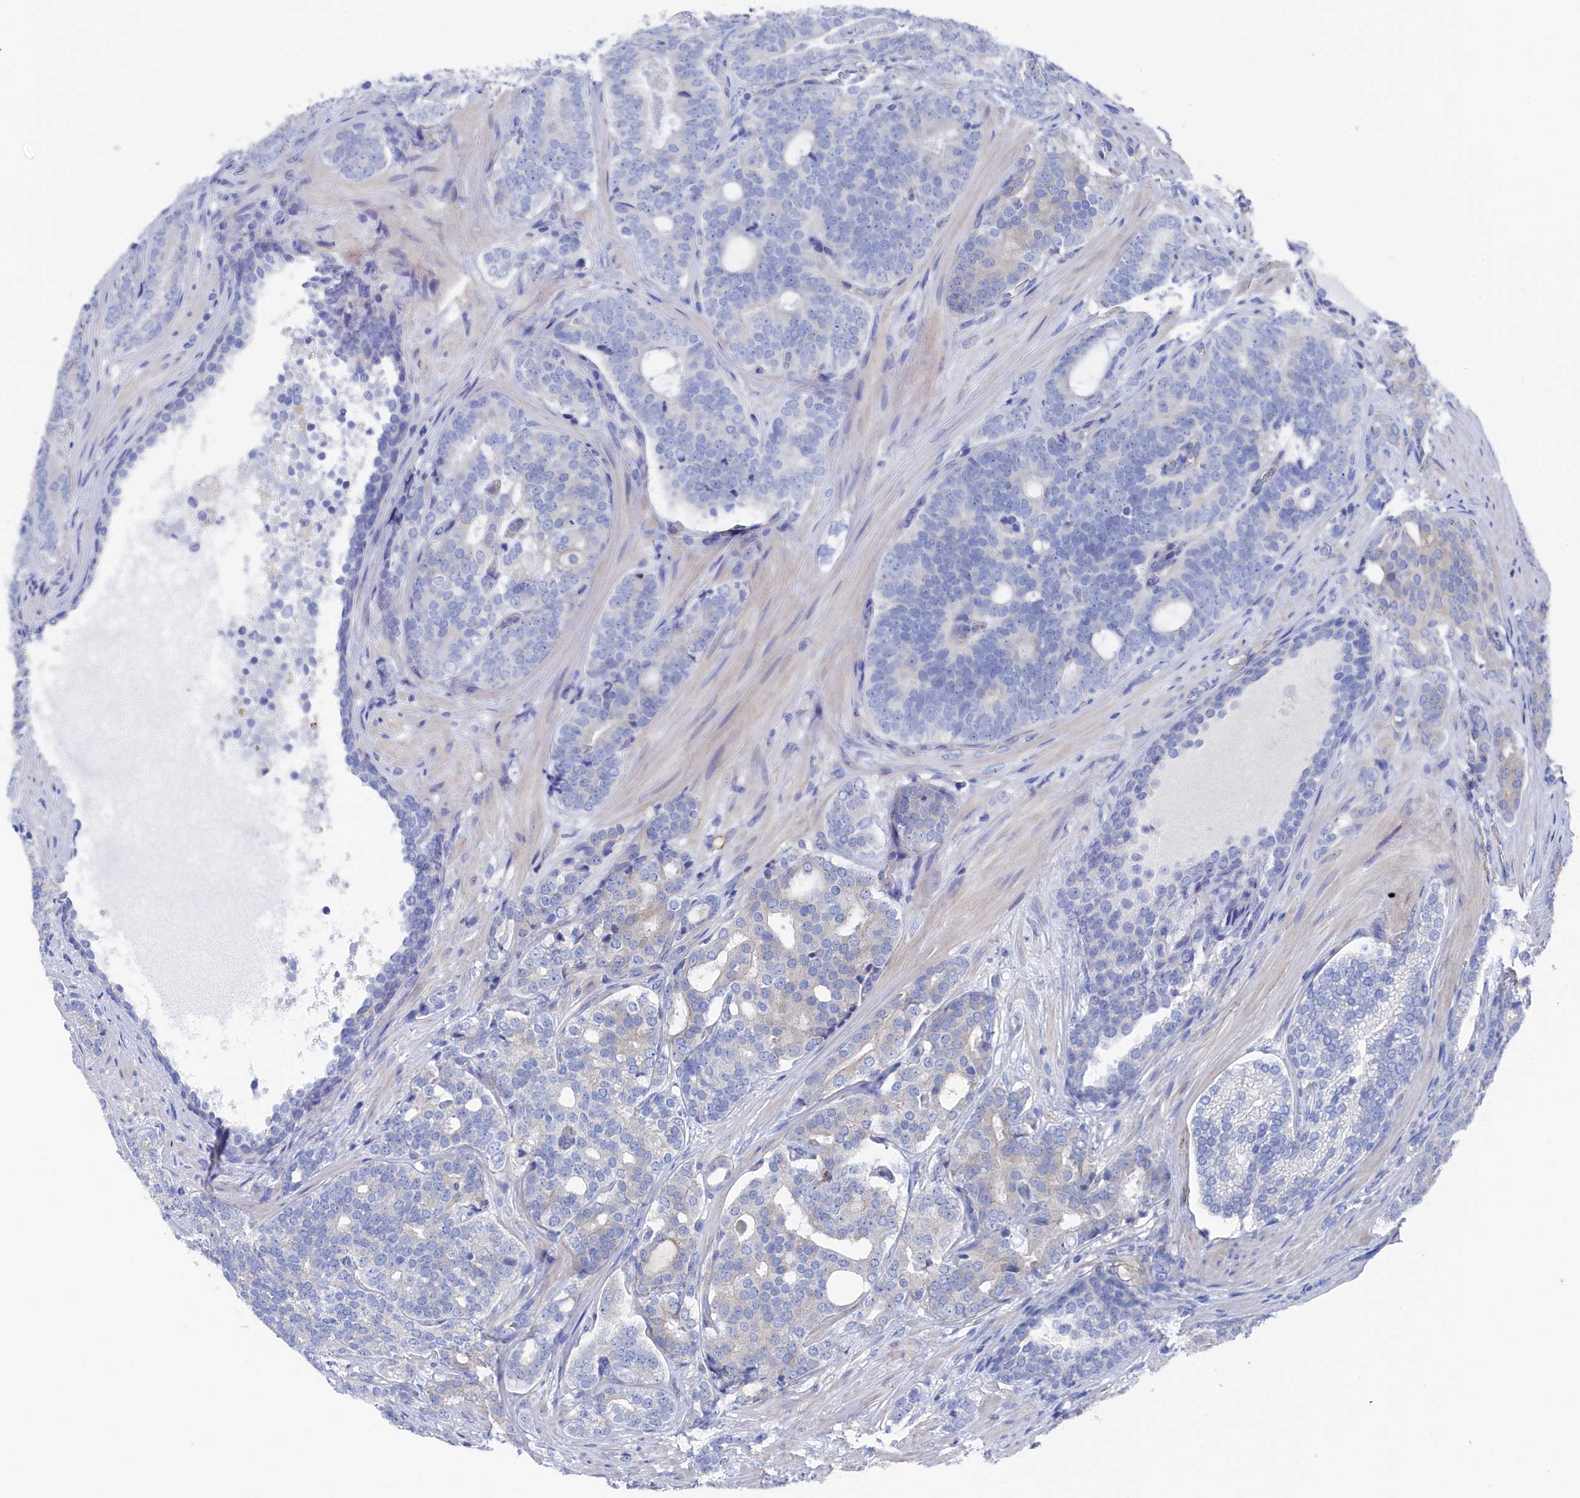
{"staining": {"intensity": "negative", "quantity": "none", "location": "none"}, "tissue": "prostate cancer", "cell_type": "Tumor cells", "image_type": "cancer", "snomed": [{"axis": "morphology", "description": "Adenocarcinoma, High grade"}, {"axis": "topography", "description": "Prostate"}], "caption": "Prostate high-grade adenocarcinoma was stained to show a protein in brown. There is no significant positivity in tumor cells. (DAB IHC, high magnification).", "gene": "TMOD2", "patient": {"sex": "male", "age": 63}}